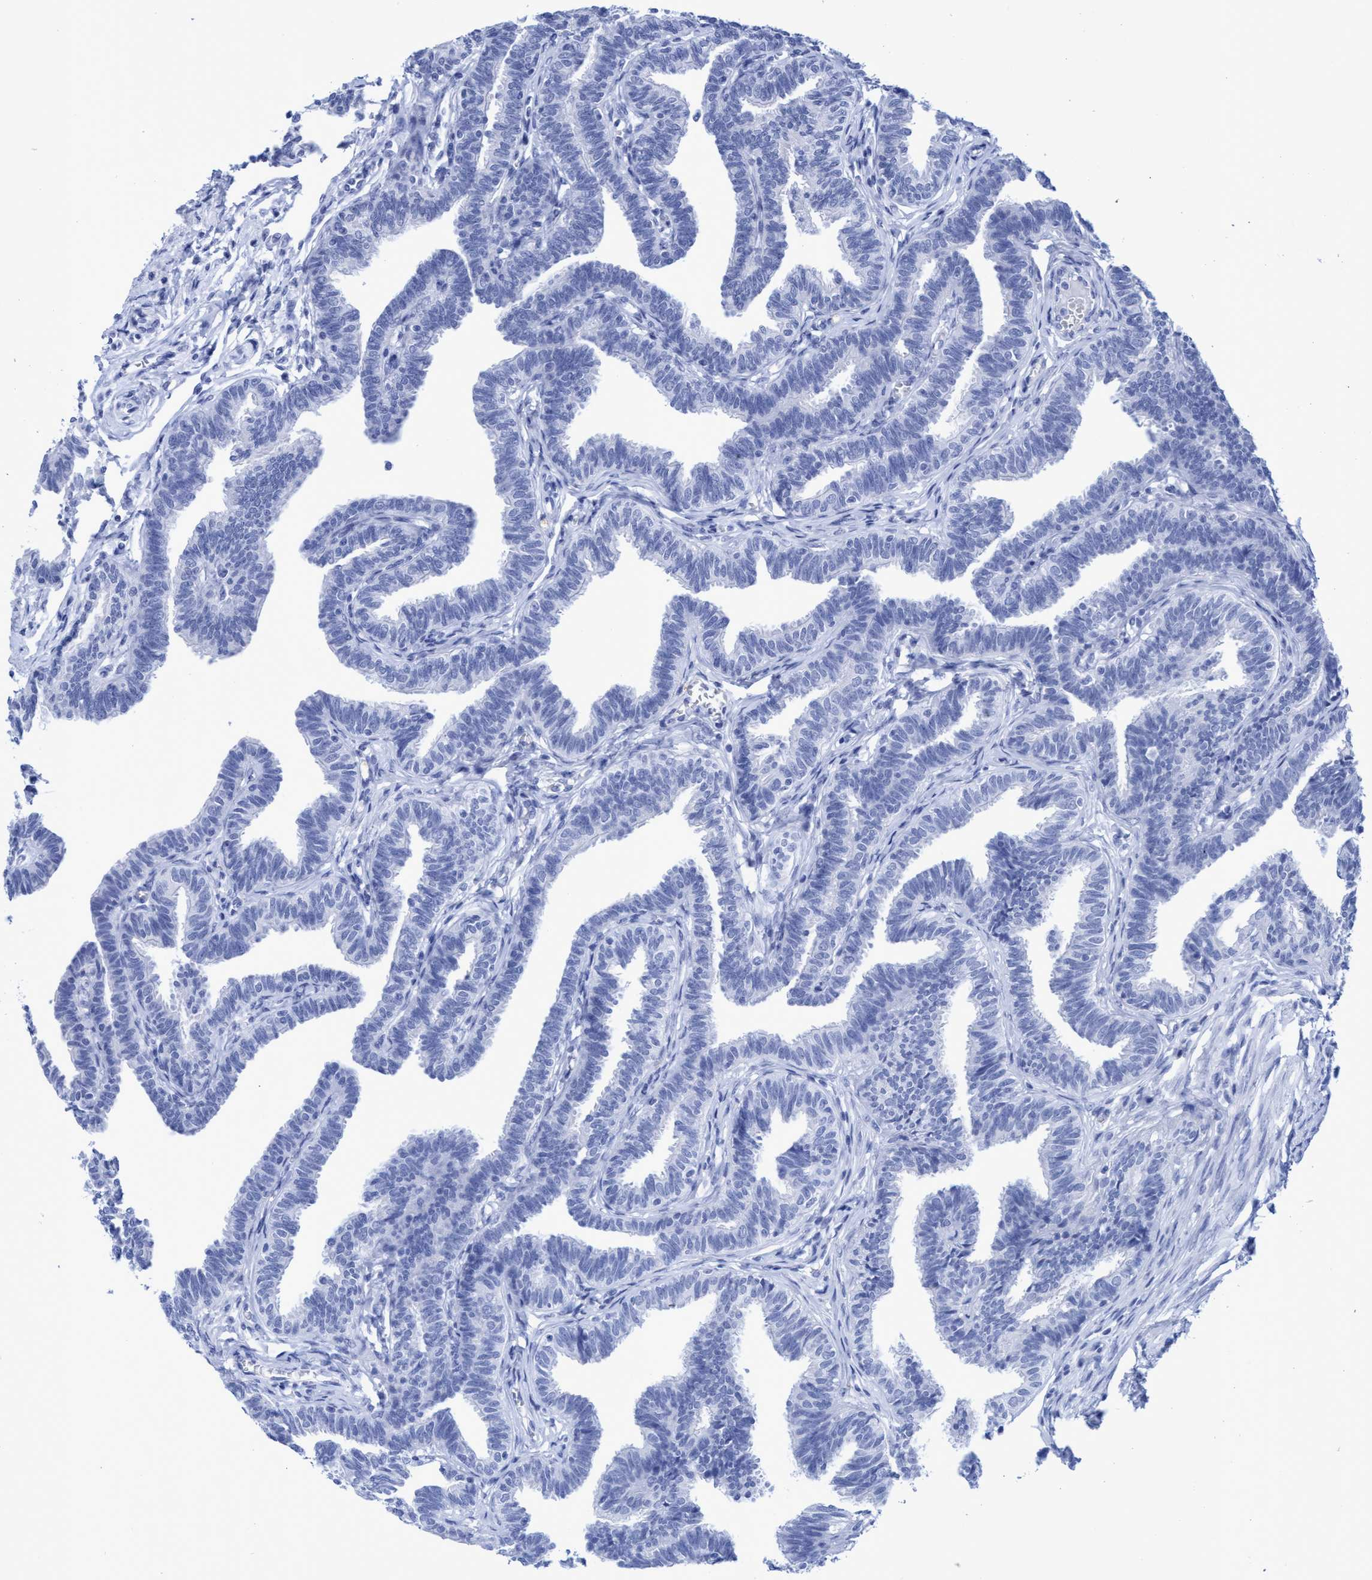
{"staining": {"intensity": "negative", "quantity": "none", "location": "none"}, "tissue": "fallopian tube", "cell_type": "Glandular cells", "image_type": "normal", "snomed": [{"axis": "morphology", "description": "Normal tissue, NOS"}, {"axis": "topography", "description": "Fallopian tube"}, {"axis": "topography", "description": "Ovary"}], "caption": "The histopathology image demonstrates no staining of glandular cells in normal fallopian tube. (IHC, brightfield microscopy, high magnification).", "gene": "INSL6", "patient": {"sex": "female", "age": 23}}